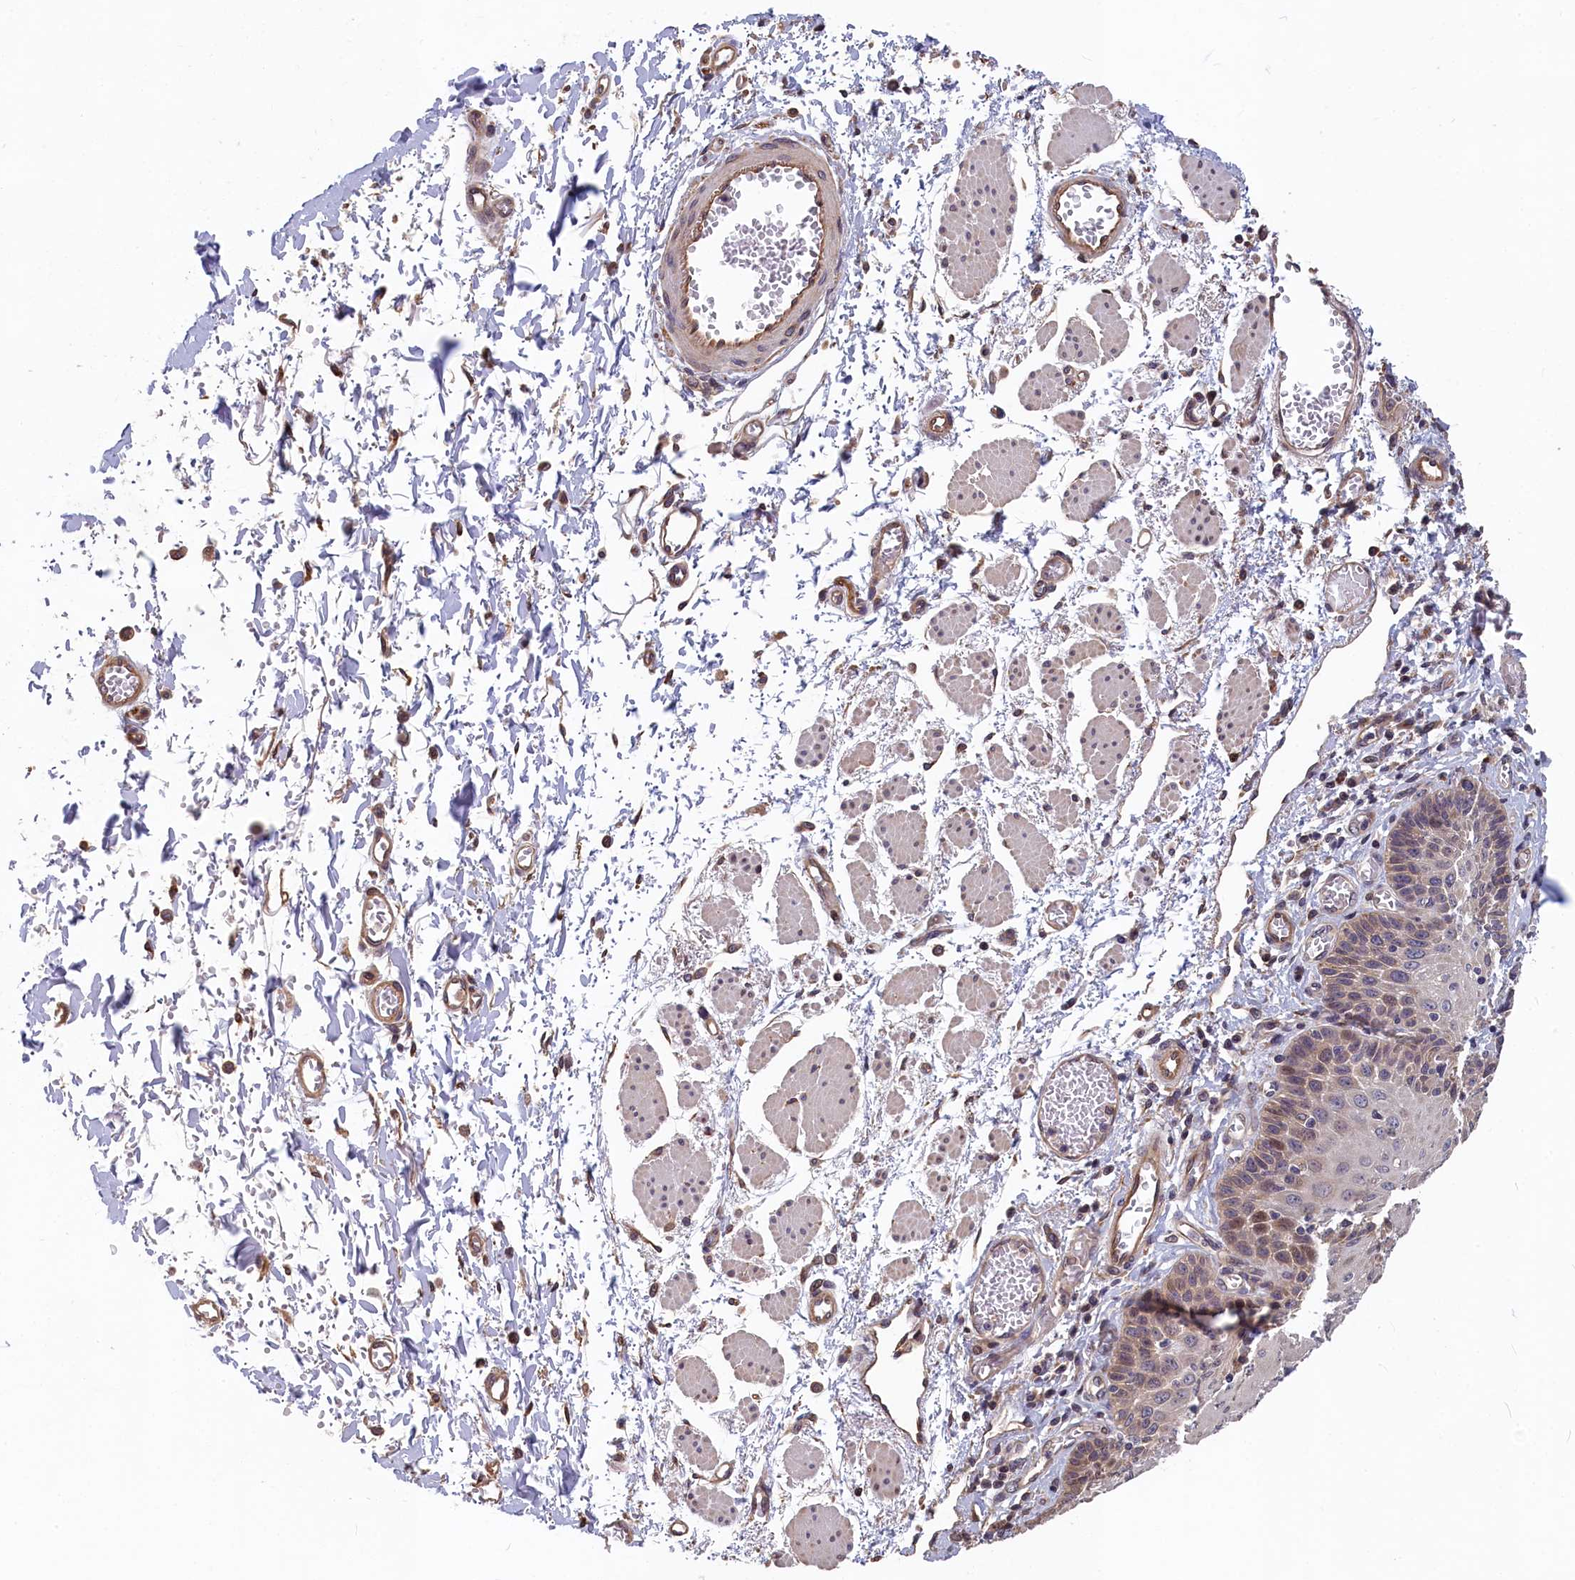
{"staining": {"intensity": "moderate", "quantity": "<25%", "location": "cytoplasmic/membranous,nuclear"}, "tissue": "esophagus", "cell_type": "Squamous epithelial cells", "image_type": "normal", "snomed": [{"axis": "morphology", "description": "Normal tissue, NOS"}, {"axis": "topography", "description": "Esophagus"}], "caption": "Squamous epithelial cells exhibit low levels of moderate cytoplasmic/membranous,nuclear staining in approximately <25% of cells in normal esophagus. (DAB (3,3'-diaminobenzidine) = brown stain, brightfield microscopy at high magnification).", "gene": "TMEM116", "patient": {"sex": "male", "age": 81}}